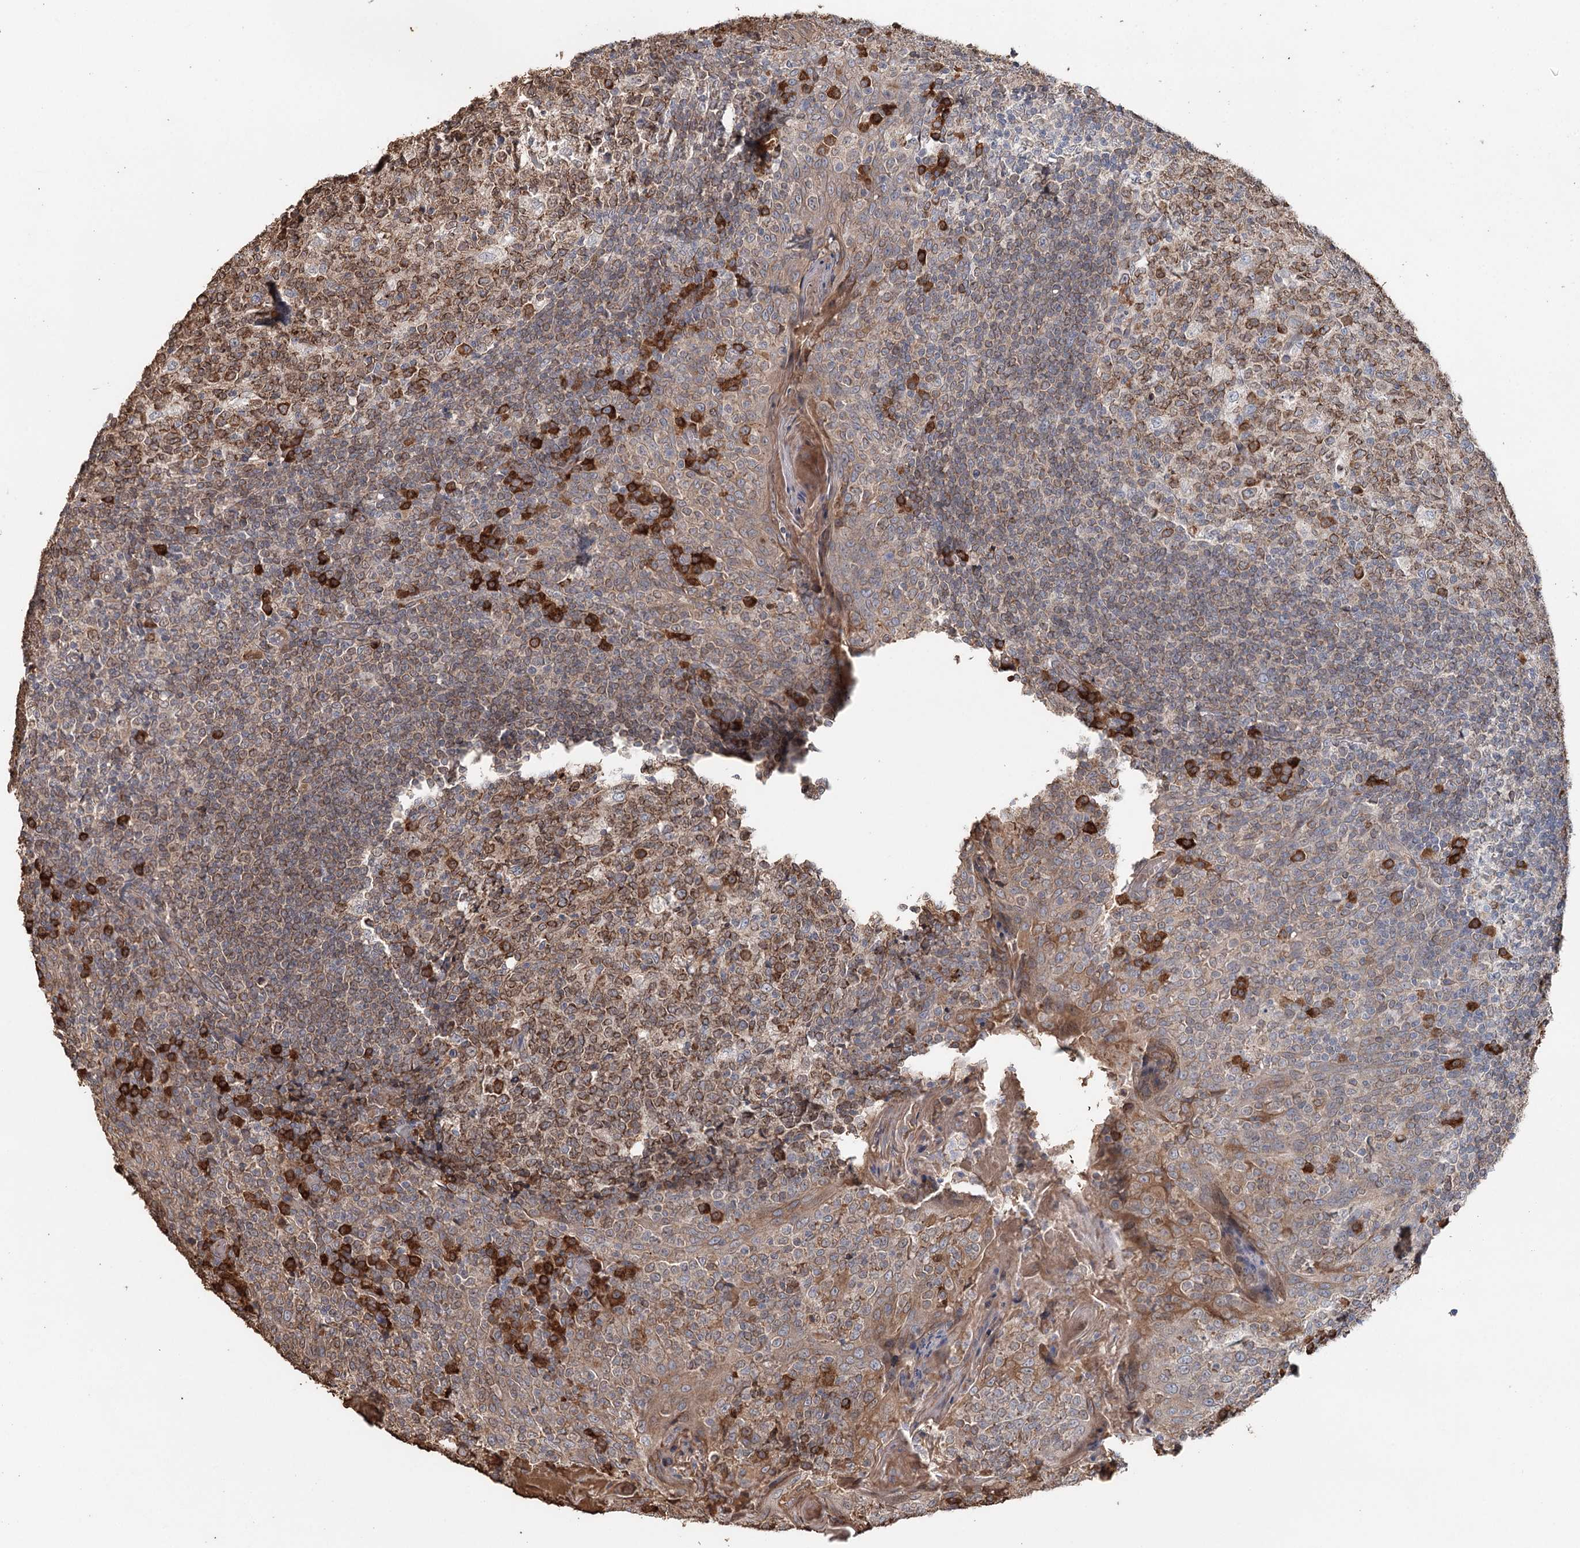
{"staining": {"intensity": "moderate", "quantity": ">75%", "location": "cytoplasmic/membranous"}, "tissue": "tonsil", "cell_type": "Germinal center cells", "image_type": "normal", "snomed": [{"axis": "morphology", "description": "Normal tissue, NOS"}, {"axis": "topography", "description": "Tonsil"}], "caption": "Immunohistochemical staining of normal human tonsil exhibits >75% levels of moderate cytoplasmic/membranous protein expression in about >75% of germinal center cells.", "gene": "SYVN1", "patient": {"sex": "female", "age": 19}}